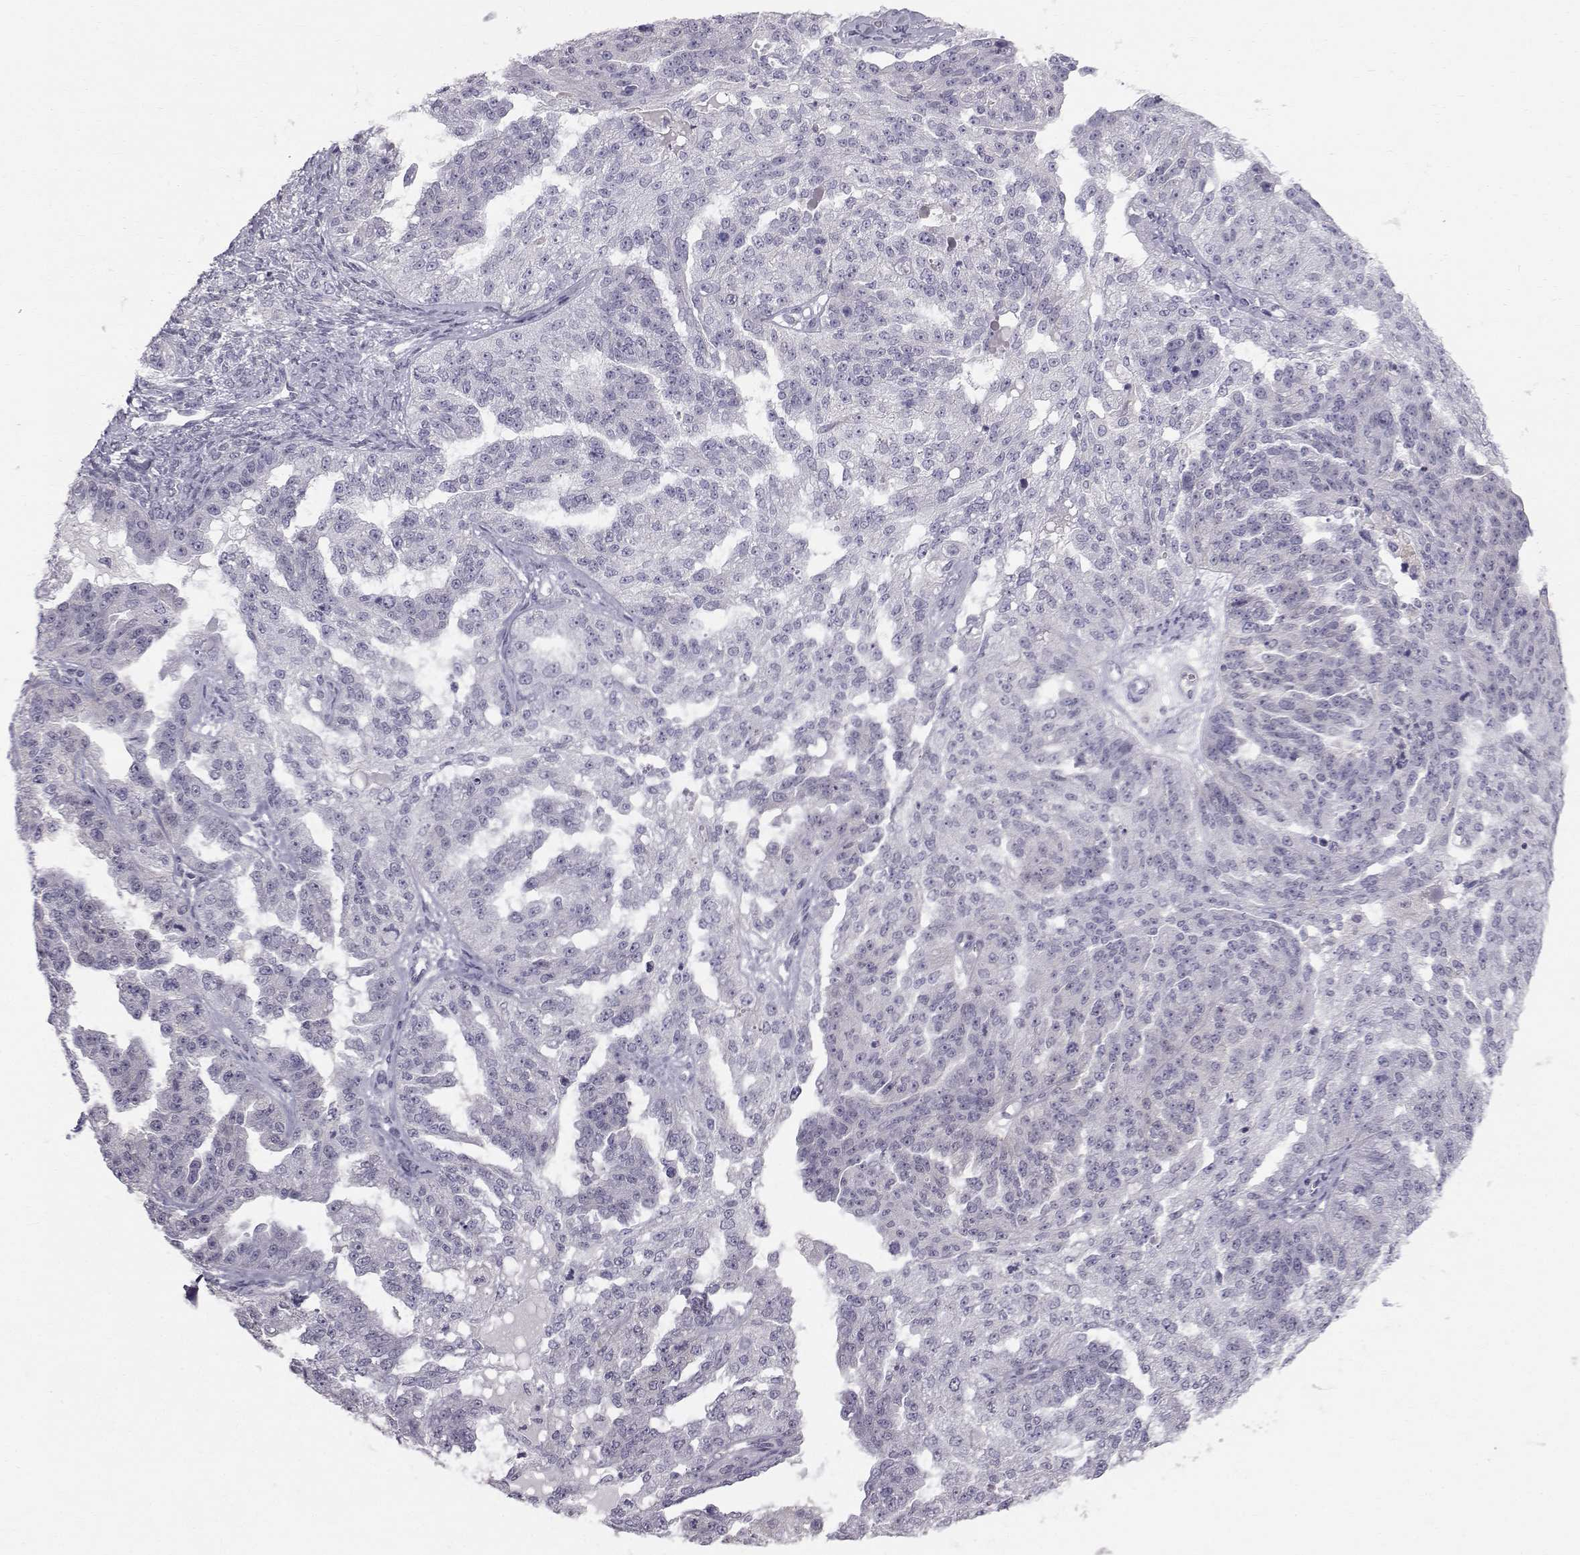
{"staining": {"intensity": "negative", "quantity": "none", "location": "none"}, "tissue": "ovarian cancer", "cell_type": "Tumor cells", "image_type": "cancer", "snomed": [{"axis": "morphology", "description": "Cystadenocarcinoma, serous, NOS"}, {"axis": "topography", "description": "Ovary"}], "caption": "This micrograph is of ovarian cancer (serous cystadenocarcinoma) stained with IHC to label a protein in brown with the nuclei are counter-stained blue. There is no expression in tumor cells.", "gene": "SPDYE4", "patient": {"sex": "female", "age": 58}}